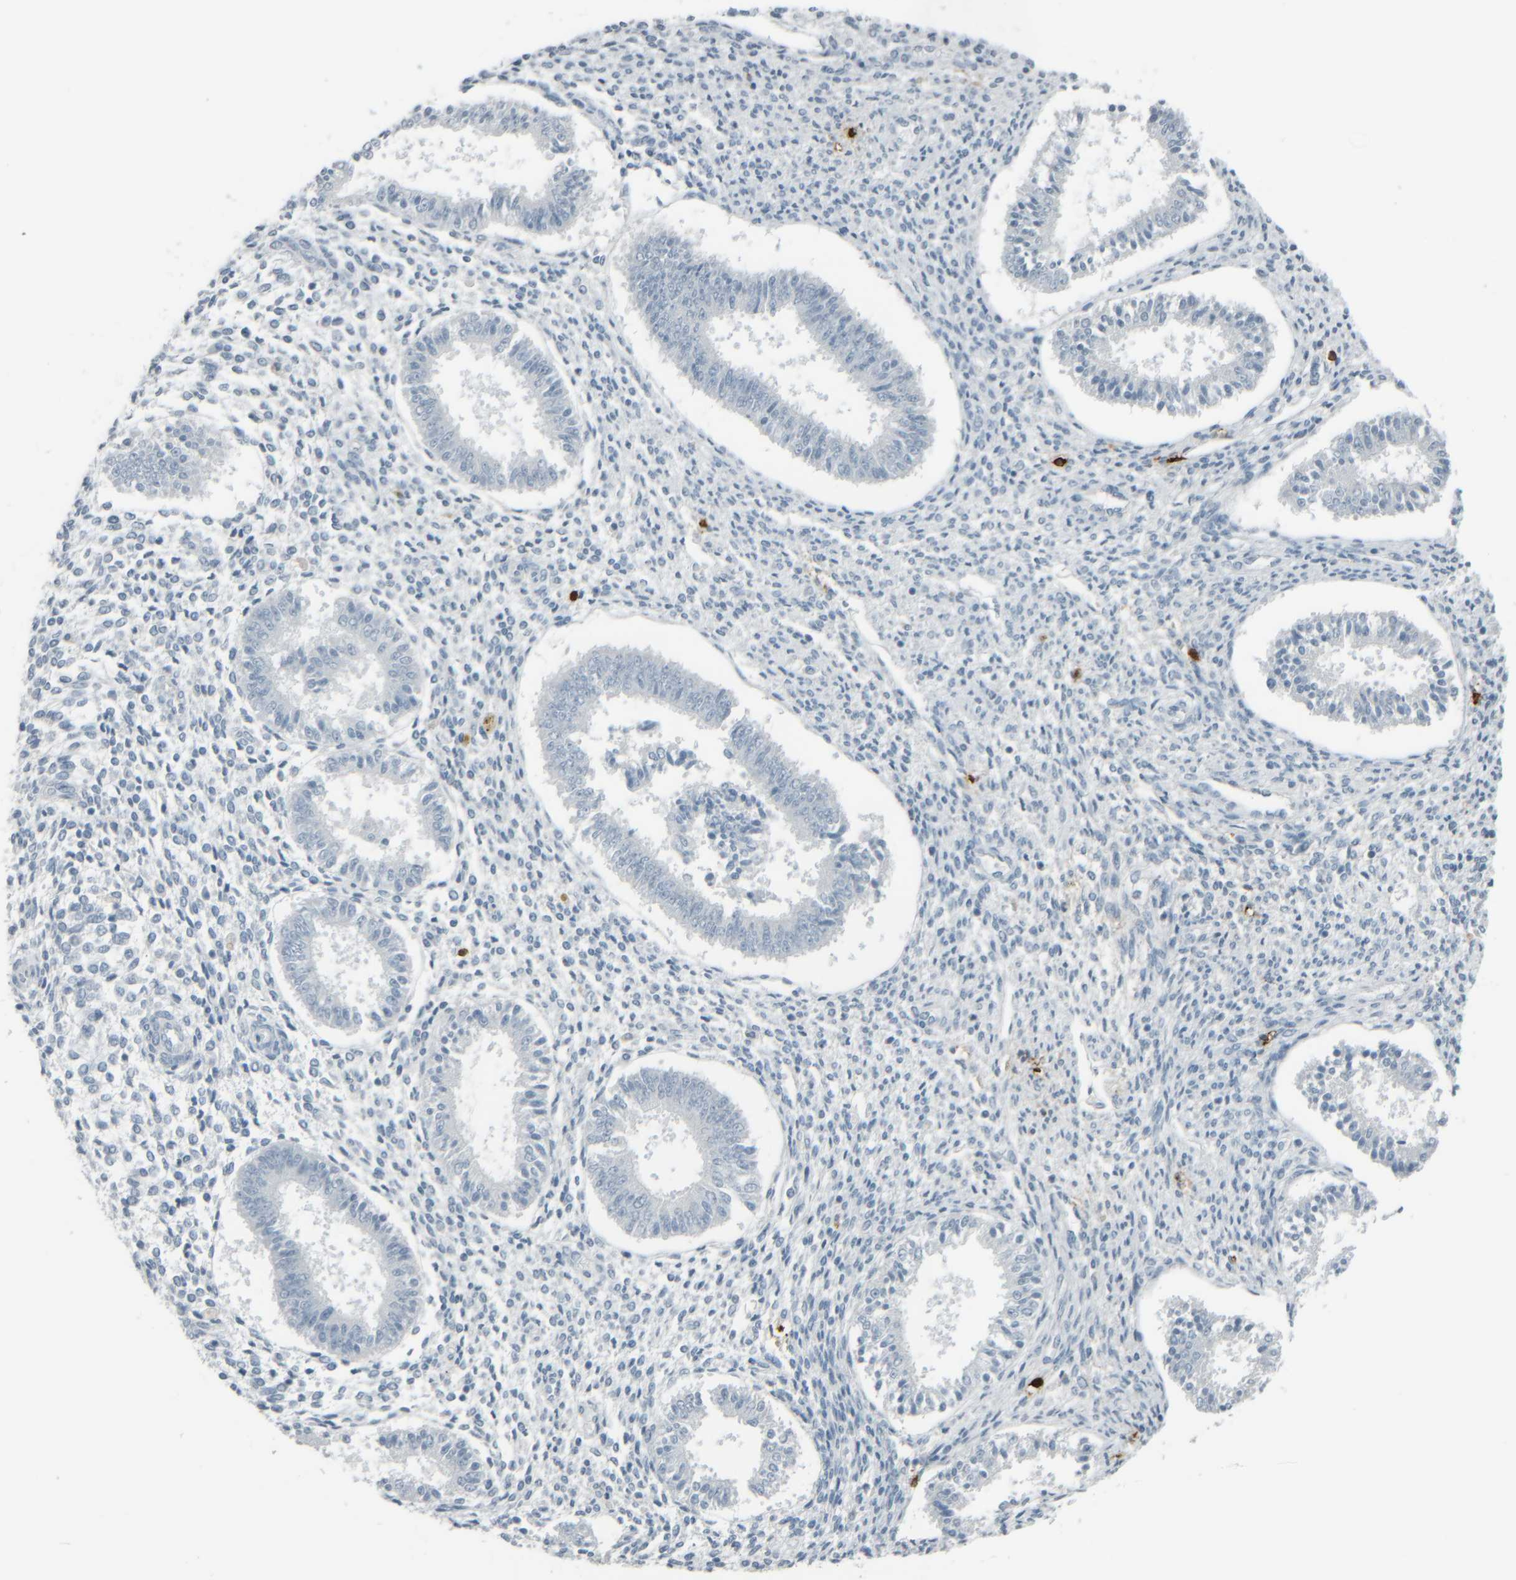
{"staining": {"intensity": "negative", "quantity": "none", "location": "none"}, "tissue": "endometrium", "cell_type": "Cells in endometrial stroma", "image_type": "normal", "snomed": [{"axis": "morphology", "description": "Normal tissue, NOS"}, {"axis": "topography", "description": "Endometrium"}], "caption": "High magnification brightfield microscopy of benign endometrium stained with DAB (3,3'-diaminobenzidine) (brown) and counterstained with hematoxylin (blue): cells in endometrial stroma show no significant staining.", "gene": "TPSAB1", "patient": {"sex": "female", "age": 35}}